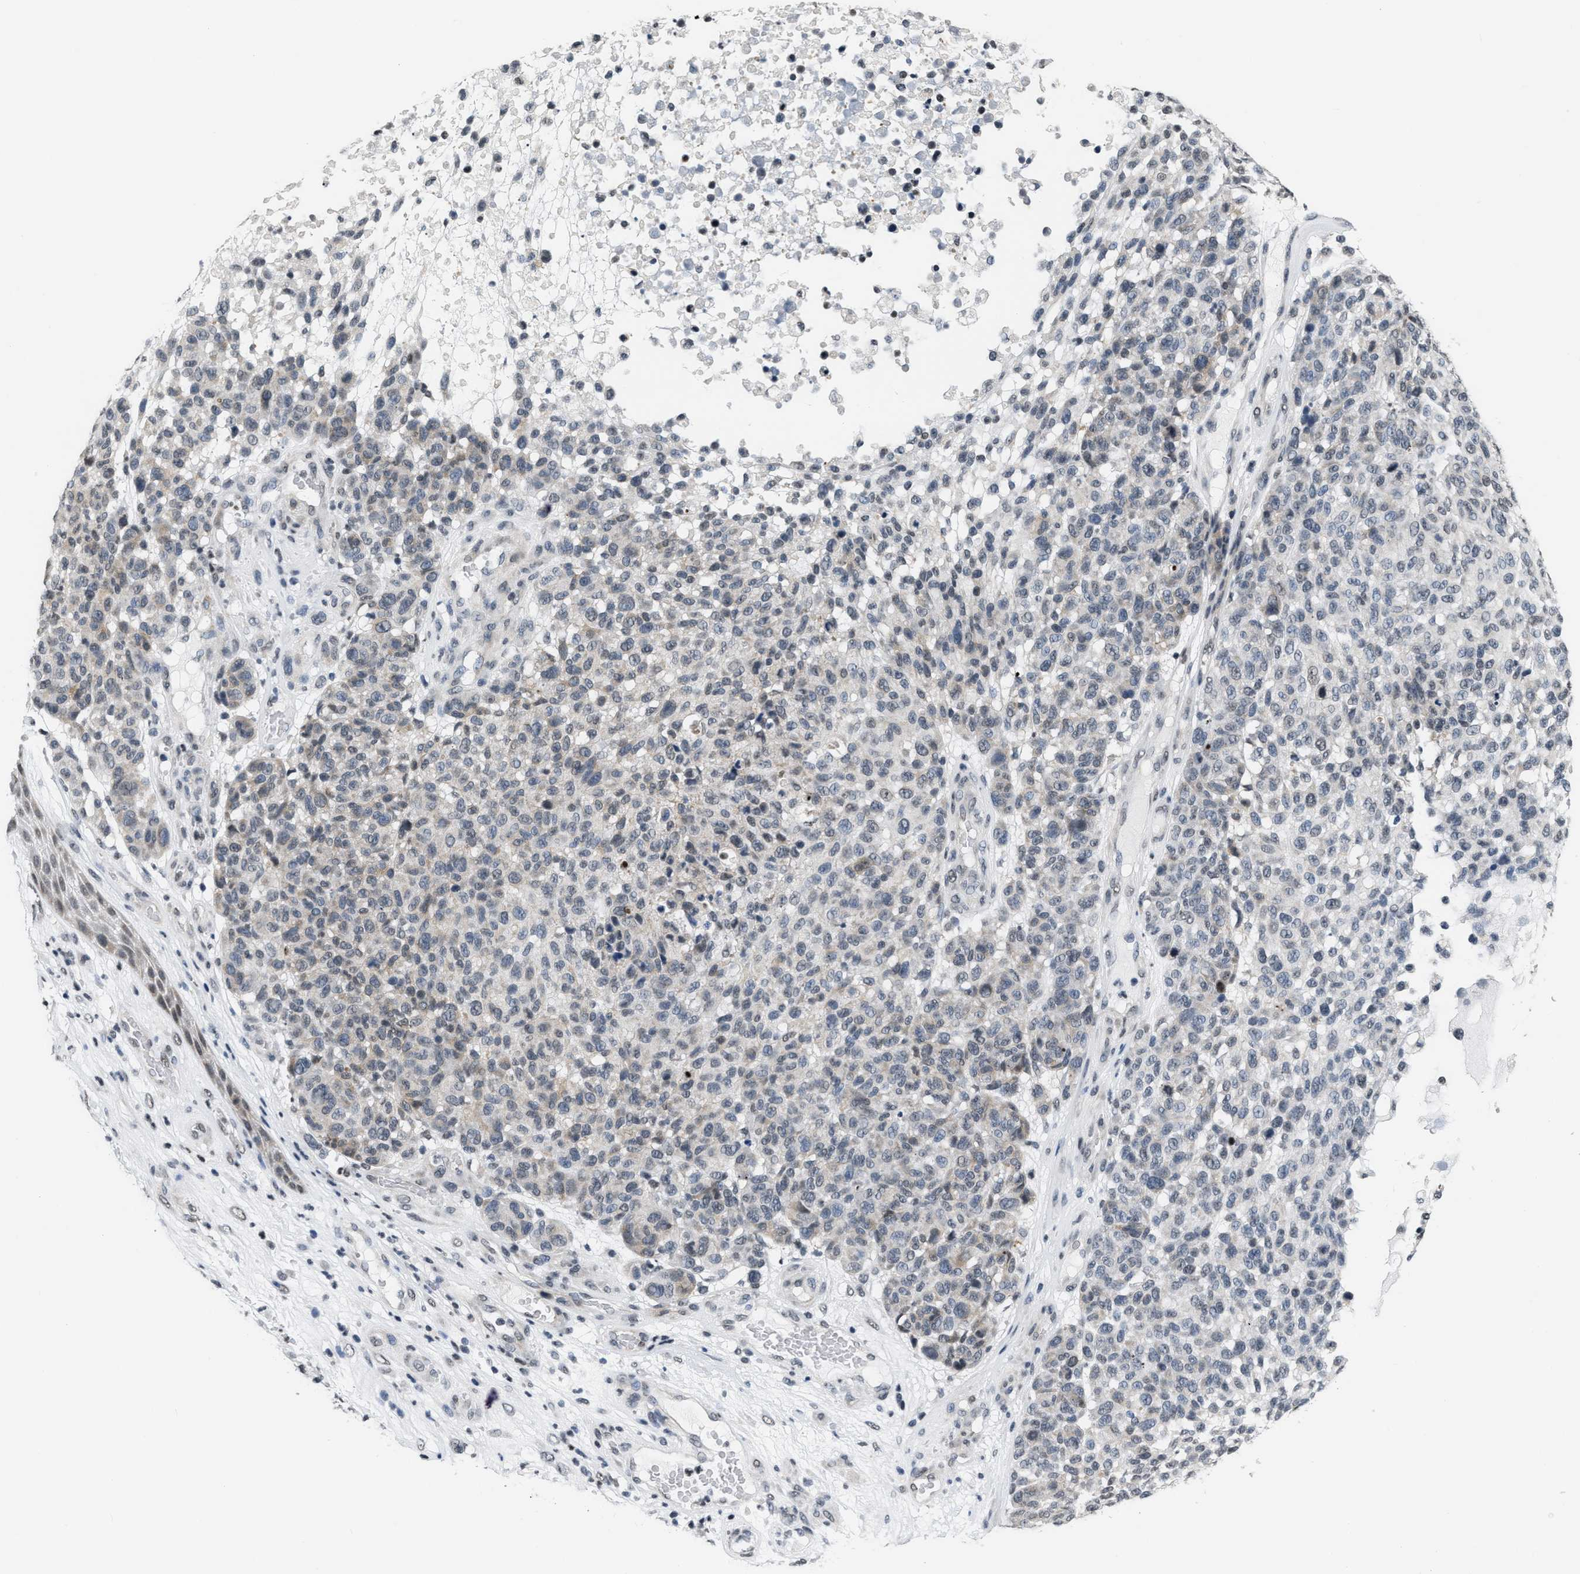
{"staining": {"intensity": "negative", "quantity": "none", "location": "none"}, "tissue": "melanoma", "cell_type": "Tumor cells", "image_type": "cancer", "snomed": [{"axis": "morphology", "description": "Malignant melanoma, NOS"}, {"axis": "topography", "description": "Skin"}], "caption": "Tumor cells show no significant protein positivity in malignant melanoma.", "gene": "RAF1", "patient": {"sex": "male", "age": 59}}